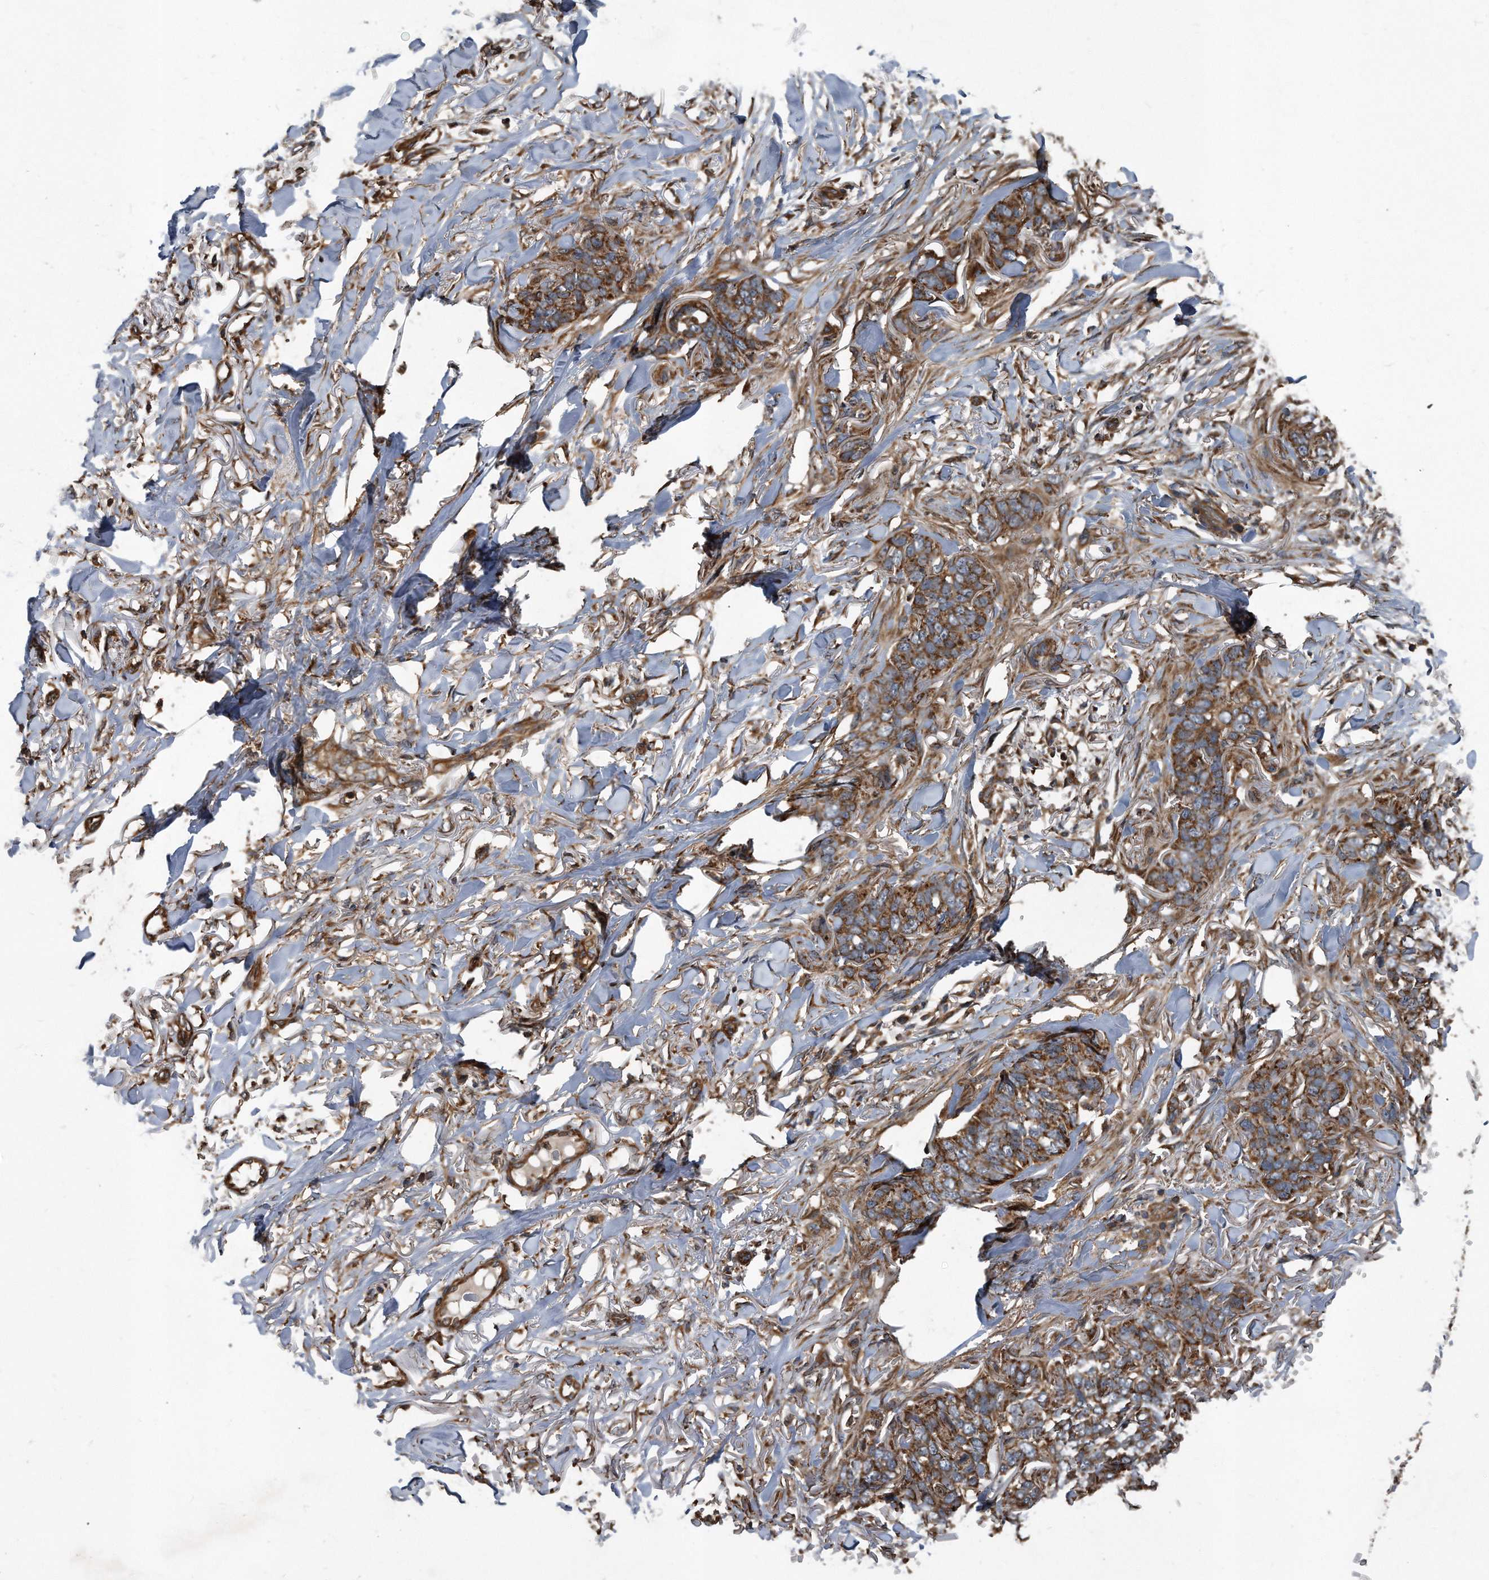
{"staining": {"intensity": "moderate", "quantity": ">75%", "location": "cytoplasmic/membranous"}, "tissue": "skin cancer", "cell_type": "Tumor cells", "image_type": "cancer", "snomed": [{"axis": "morphology", "description": "Normal tissue, NOS"}, {"axis": "morphology", "description": "Basal cell carcinoma"}, {"axis": "topography", "description": "Skin"}], "caption": "Immunohistochemical staining of human basal cell carcinoma (skin) shows medium levels of moderate cytoplasmic/membranous expression in approximately >75% of tumor cells.", "gene": "FAM136A", "patient": {"sex": "male", "age": 77}}